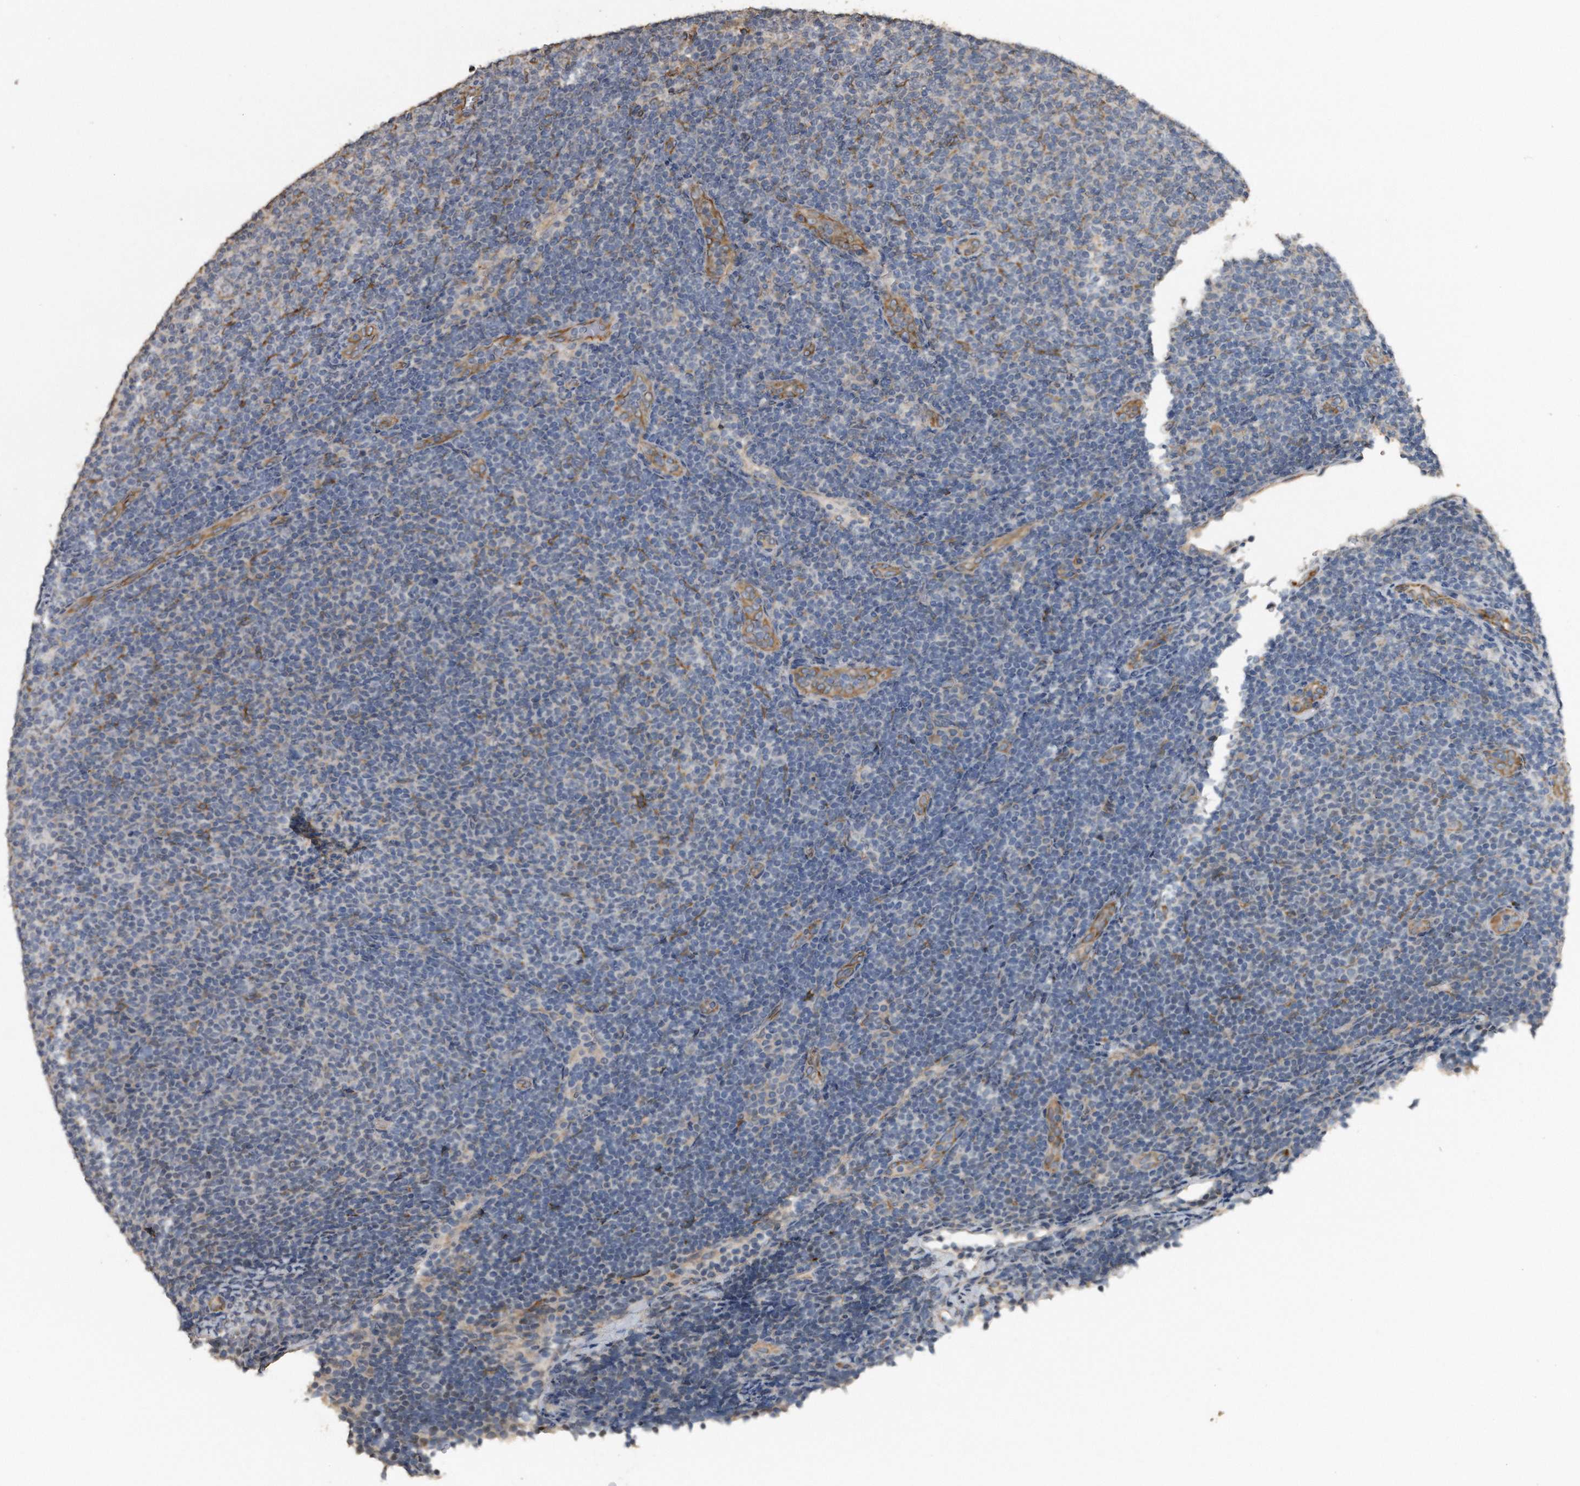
{"staining": {"intensity": "negative", "quantity": "none", "location": "none"}, "tissue": "lymphoma", "cell_type": "Tumor cells", "image_type": "cancer", "snomed": [{"axis": "morphology", "description": "Malignant lymphoma, non-Hodgkin's type, Low grade"}, {"axis": "topography", "description": "Lymph node"}], "caption": "There is no significant expression in tumor cells of low-grade malignant lymphoma, non-Hodgkin's type.", "gene": "PCLO", "patient": {"sex": "male", "age": 66}}